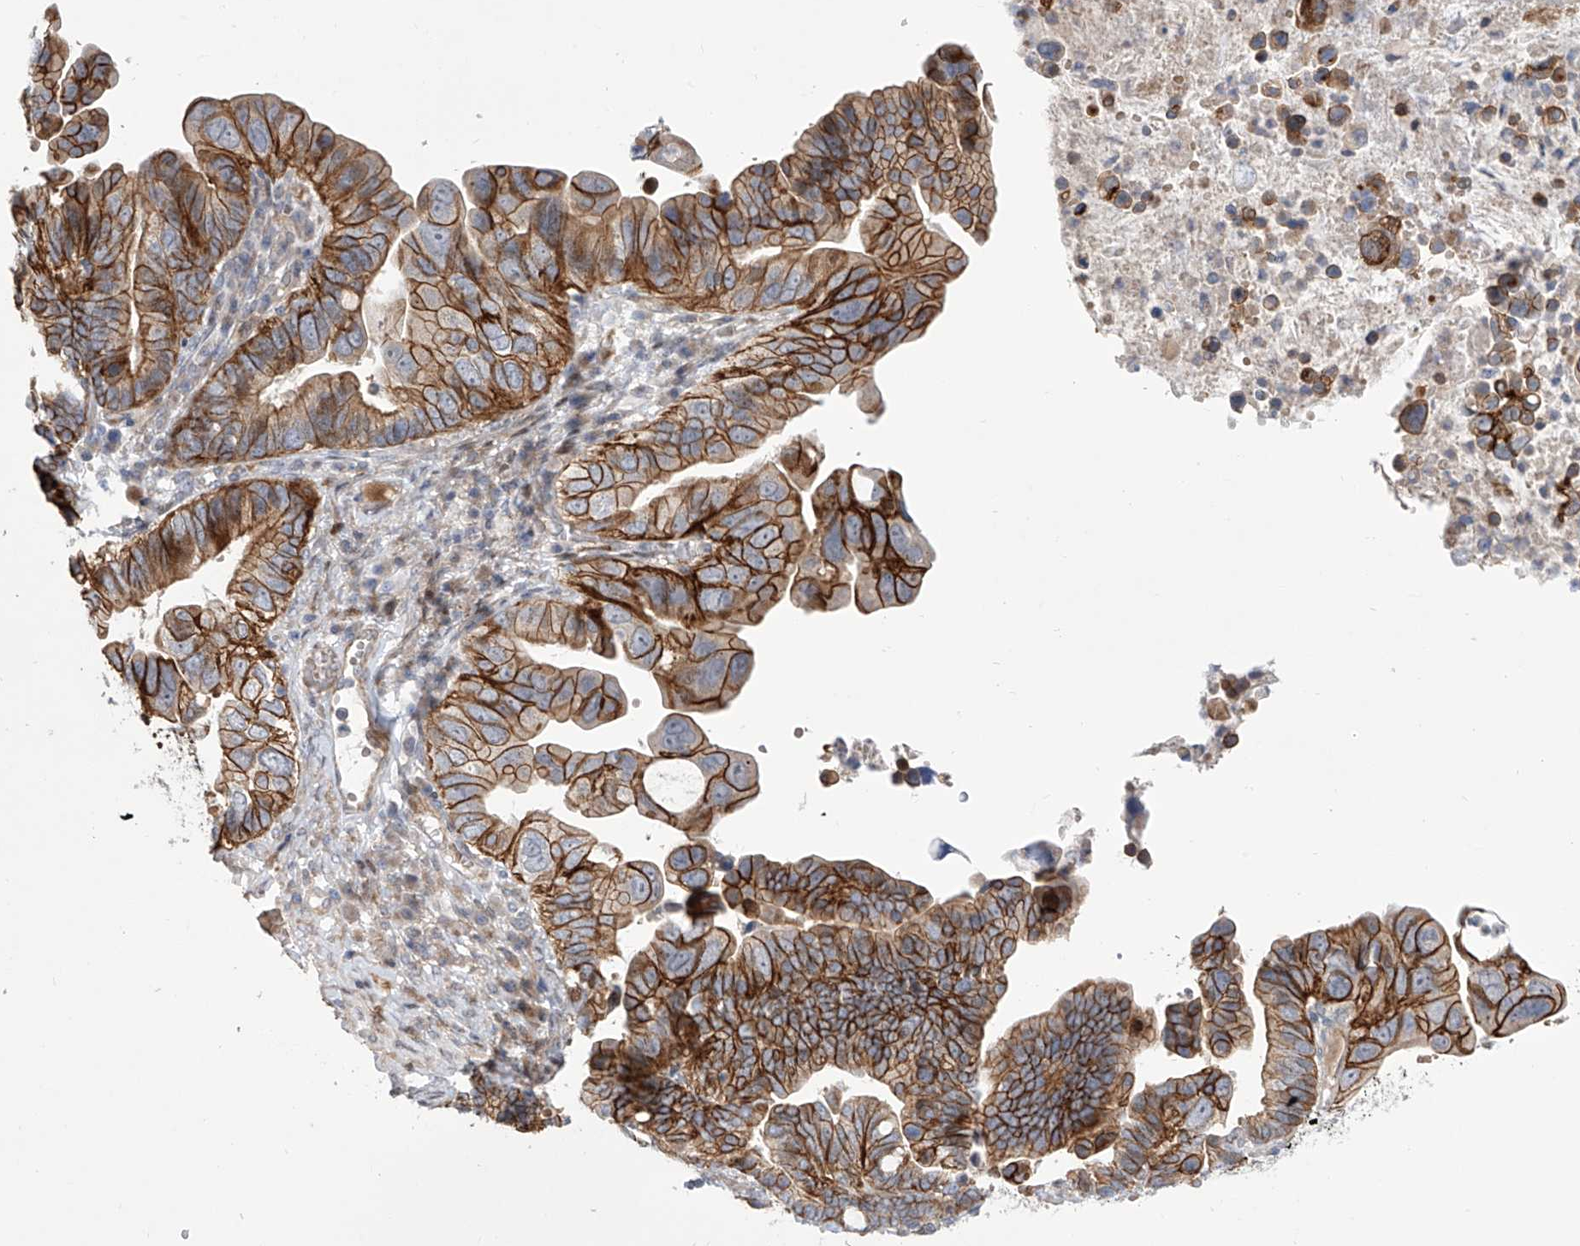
{"staining": {"intensity": "strong", "quantity": ">75%", "location": "cytoplasmic/membranous"}, "tissue": "ovarian cancer", "cell_type": "Tumor cells", "image_type": "cancer", "snomed": [{"axis": "morphology", "description": "Cystadenocarcinoma, serous, NOS"}, {"axis": "topography", "description": "Ovary"}], "caption": "Immunohistochemical staining of ovarian cancer shows high levels of strong cytoplasmic/membranous protein positivity in approximately >75% of tumor cells.", "gene": "LRRC1", "patient": {"sex": "female", "age": 56}}